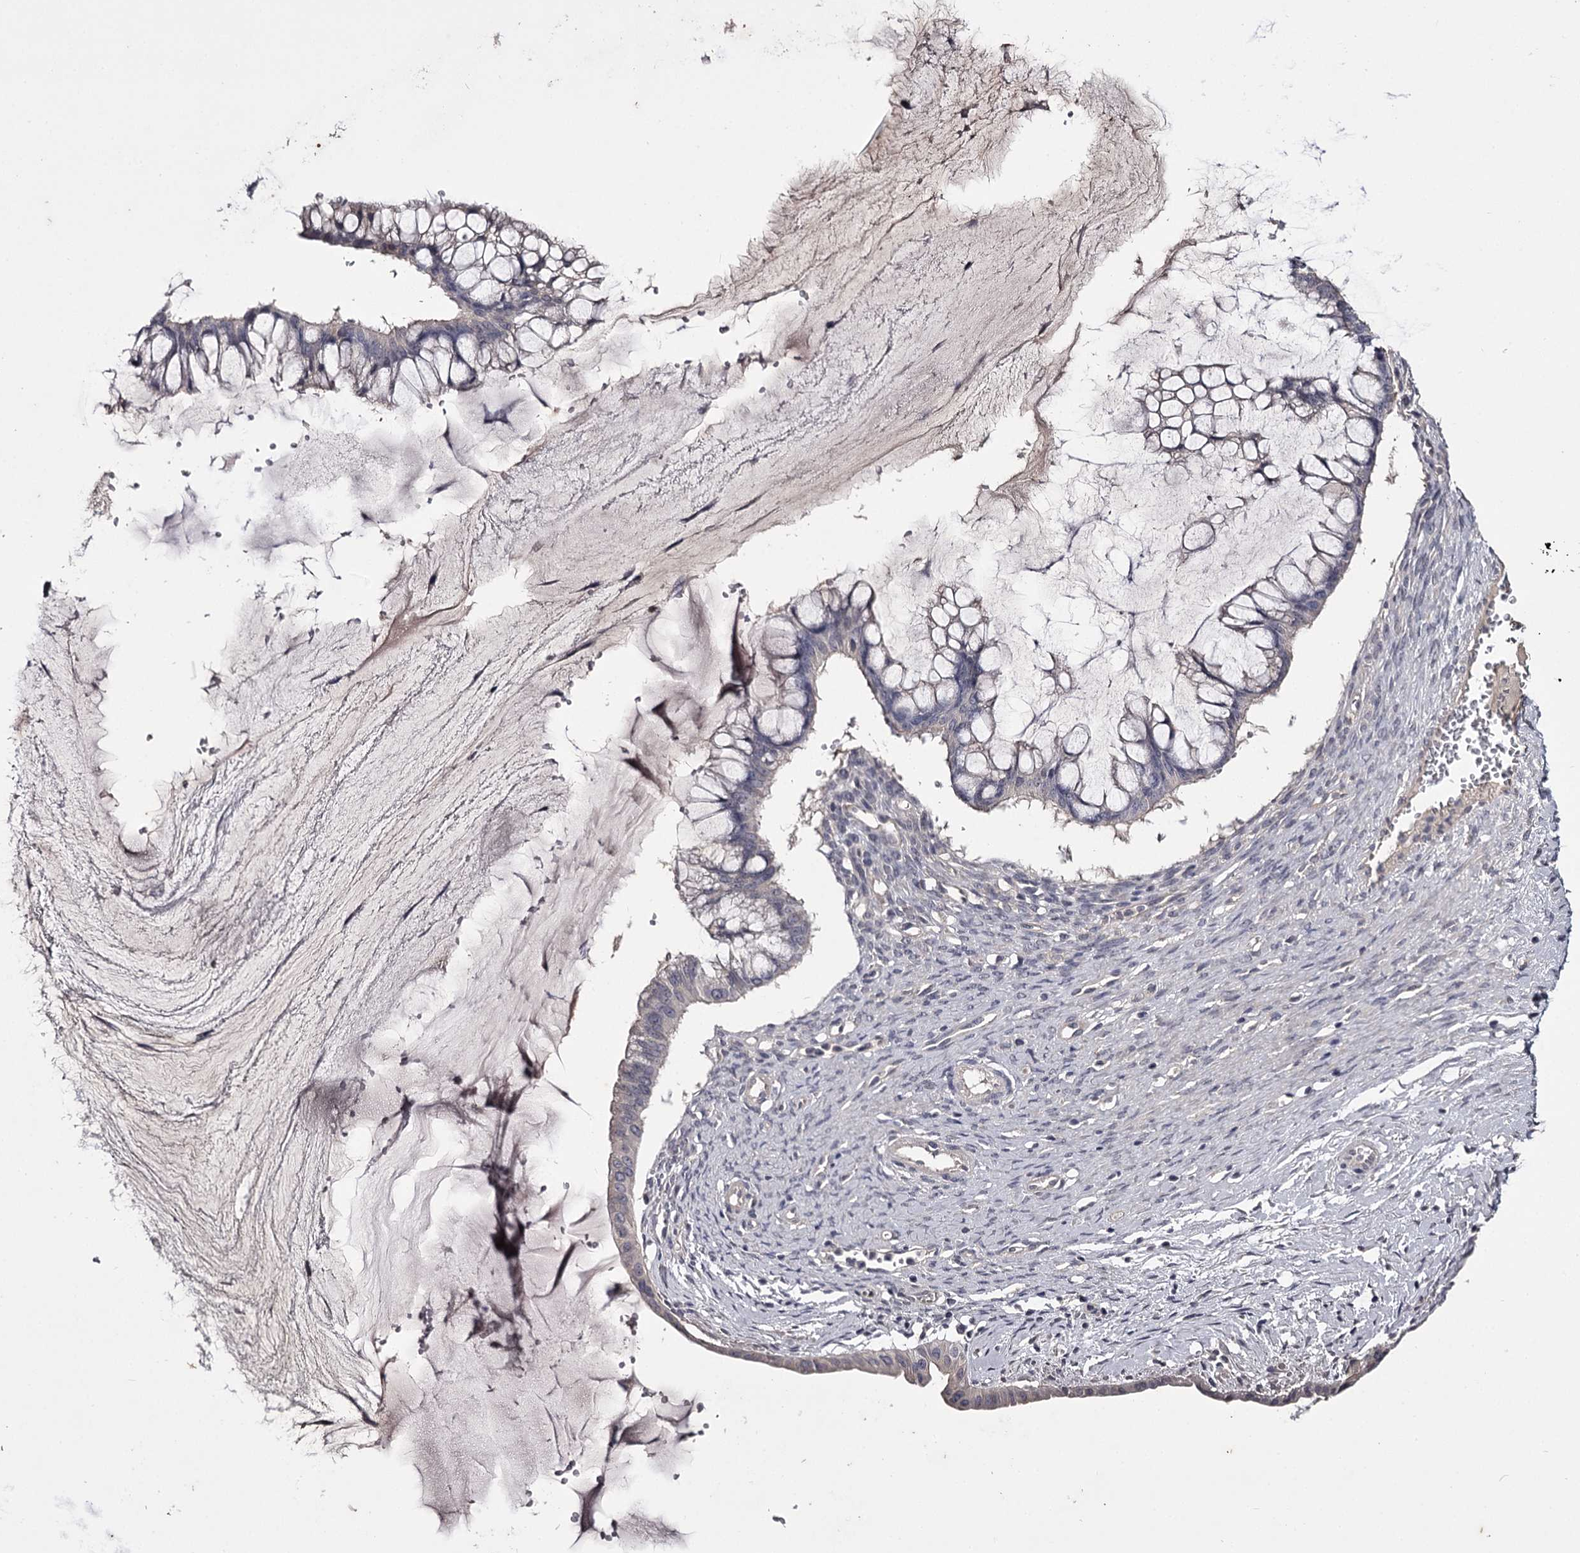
{"staining": {"intensity": "negative", "quantity": "none", "location": "none"}, "tissue": "ovarian cancer", "cell_type": "Tumor cells", "image_type": "cancer", "snomed": [{"axis": "morphology", "description": "Cystadenocarcinoma, mucinous, NOS"}, {"axis": "topography", "description": "Ovary"}], "caption": "Tumor cells show no significant protein staining in ovarian cancer.", "gene": "PRM2", "patient": {"sex": "female", "age": 73}}